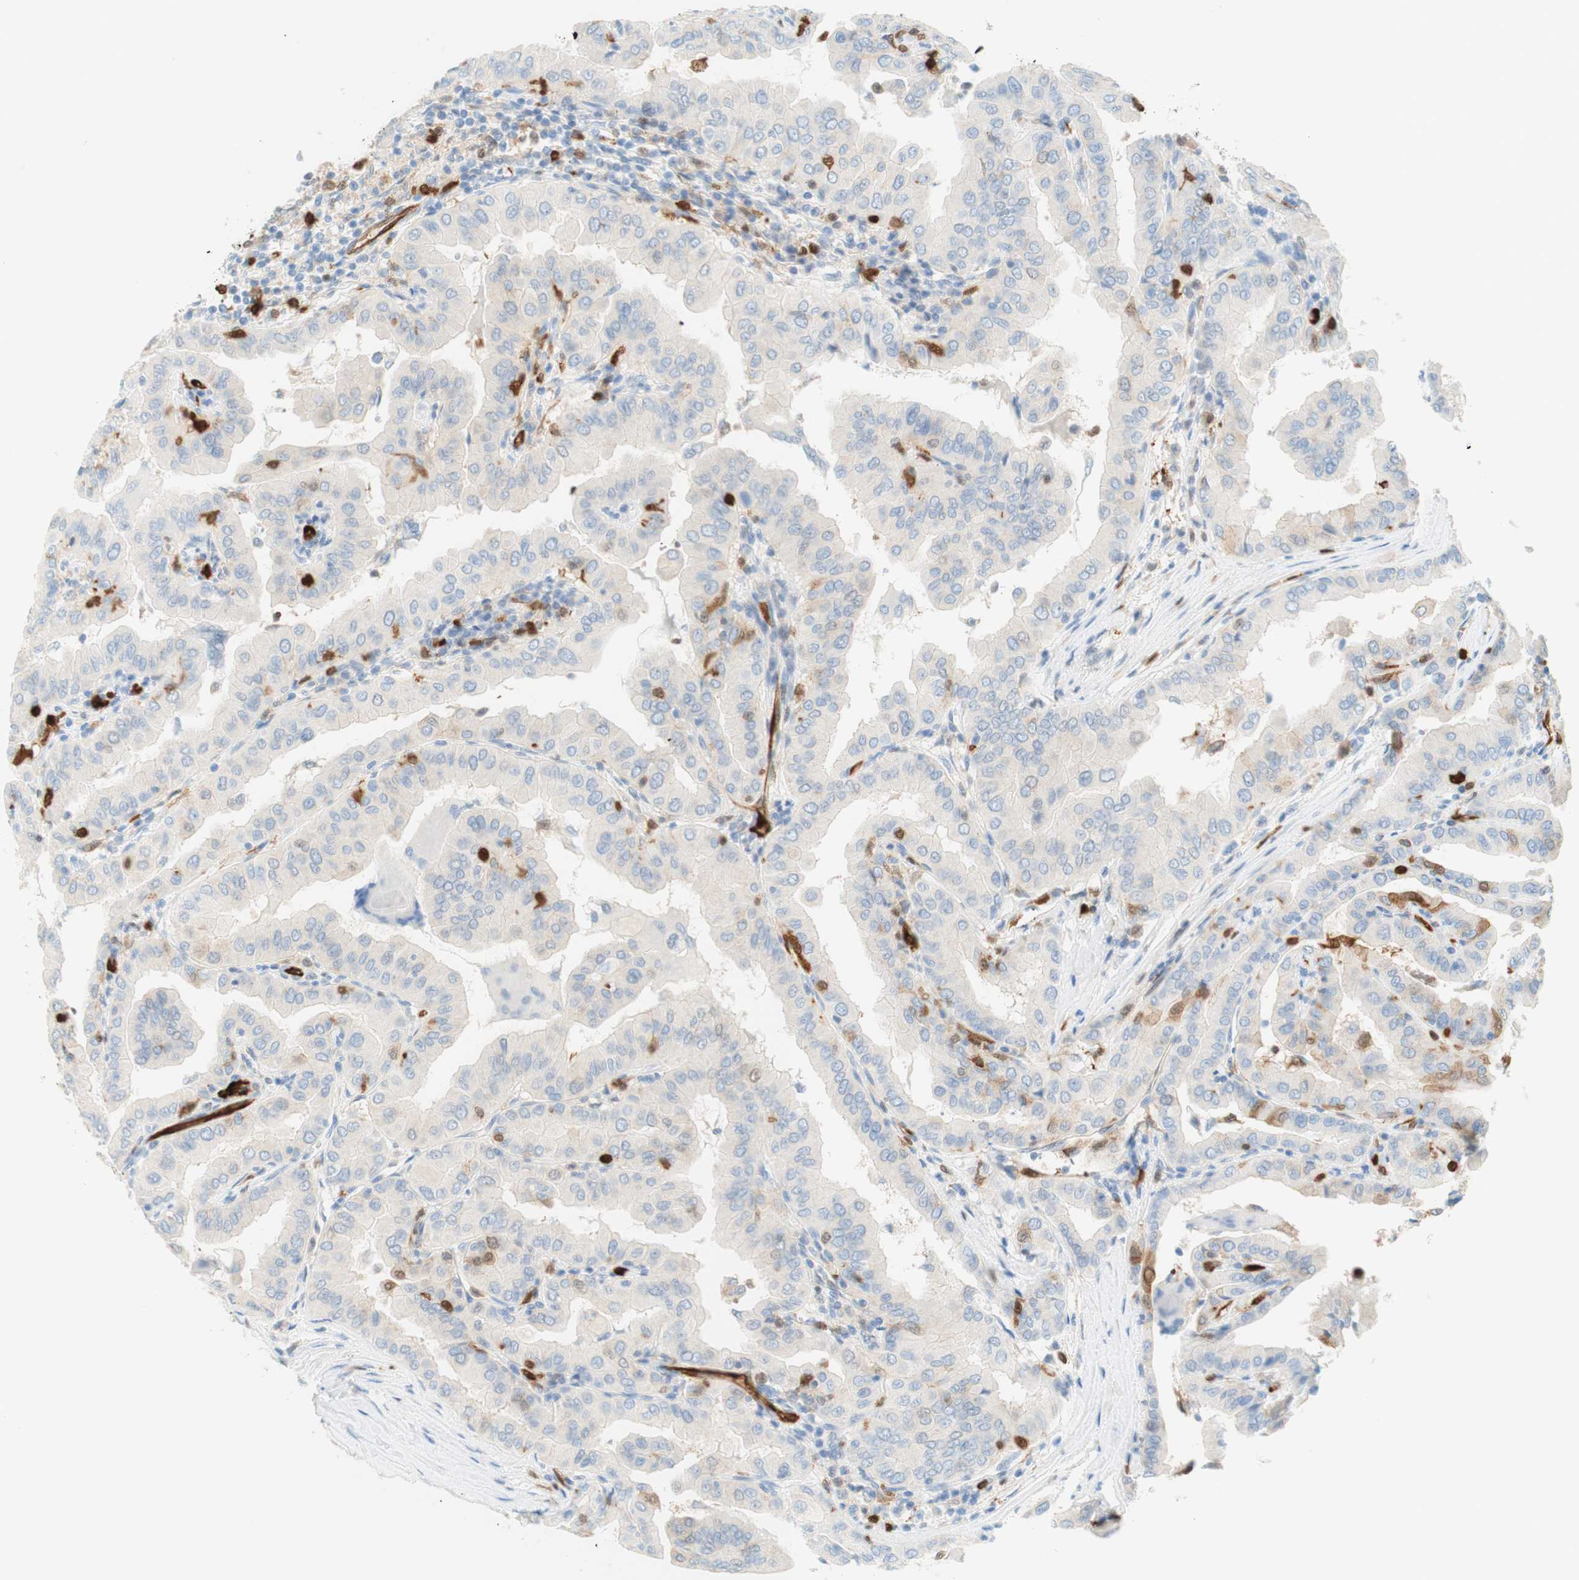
{"staining": {"intensity": "moderate", "quantity": "<25%", "location": "cytoplasmic/membranous,nuclear"}, "tissue": "thyroid cancer", "cell_type": "Tumor cells", "image_type": "cancer", "snomed": [{"axis": "morphology", "description": "Papillary adenocarcinoma, NOS"}, {"axis": "topography", "description": "Thyroid gland"}], "caption": "A high-resolution image shows IHC staining of thyroid papillary adenocarcinoma, which exhibits moderate cytoplasmic/membranous and nuclear expression in approximately <25% of tumor cells. The staining was performed using DAB to visualize the protein expression in brown, while the nuclei were stained in blue with hematoxylin (Magnification: 20x).", "gene": "STMN1", "patient": {"sex": "male", "age": 33}}